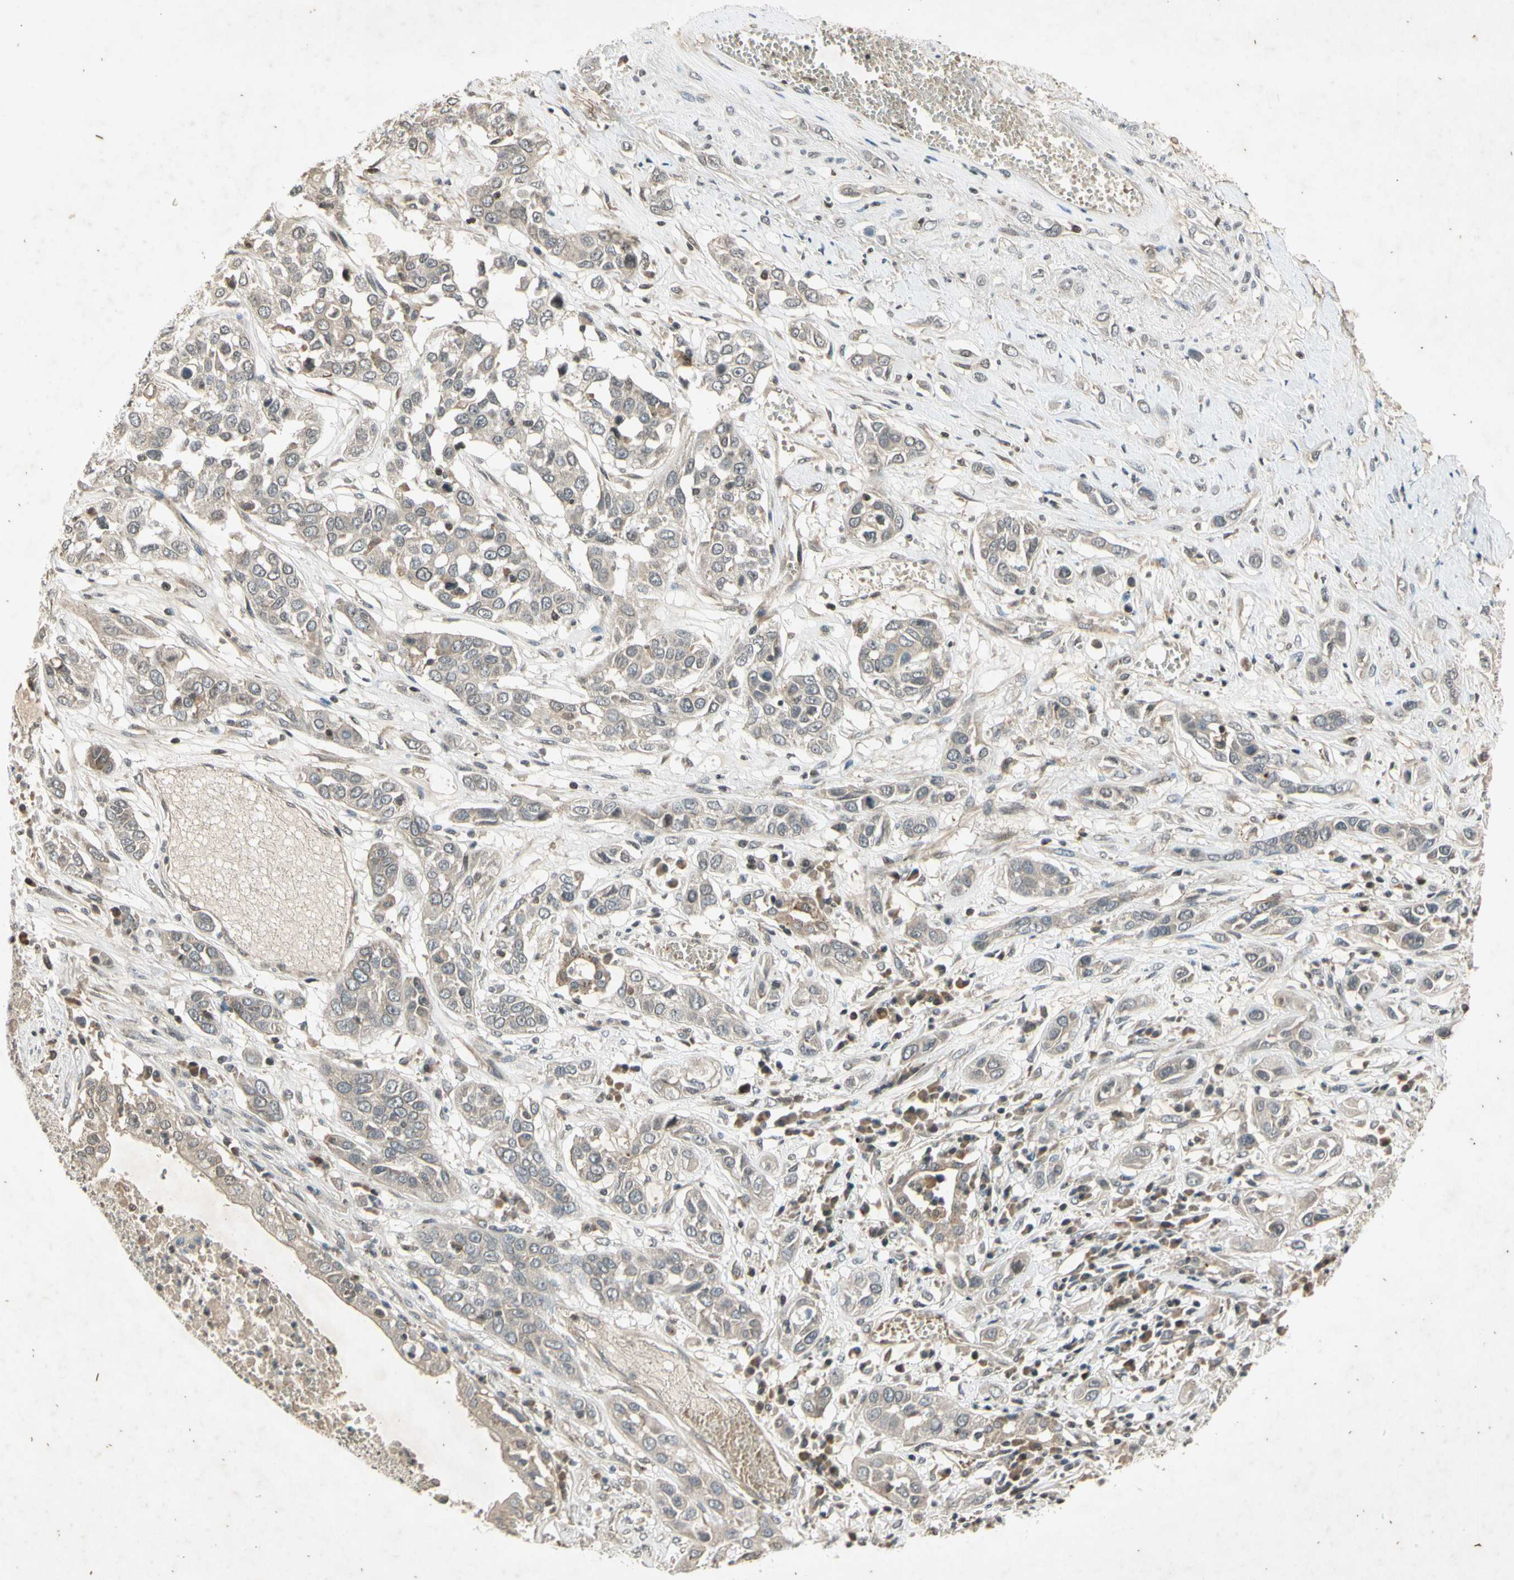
{"staining": {"intensity": "weak", "quantity": "25%-75%", "location": "cytoplasmic/membranous"}, "tissue": "lung cancer", "cell_type": "Tumor cells", "image_type": "cancer", "snomed": [{"axis": "morphology", "description": "Squamous cell carcinoma, NOS"}, {"axis": "topography", "description": "Lung"}], "caption": "A photomicrograph of human lung cancer (squamous cell carcinoma) stained for a protein reveals weak cytoplasmic/membranous brown staining in tumor cells.", "gene": "EFNB2", "patient": {"sex": "male", "age": 71}}